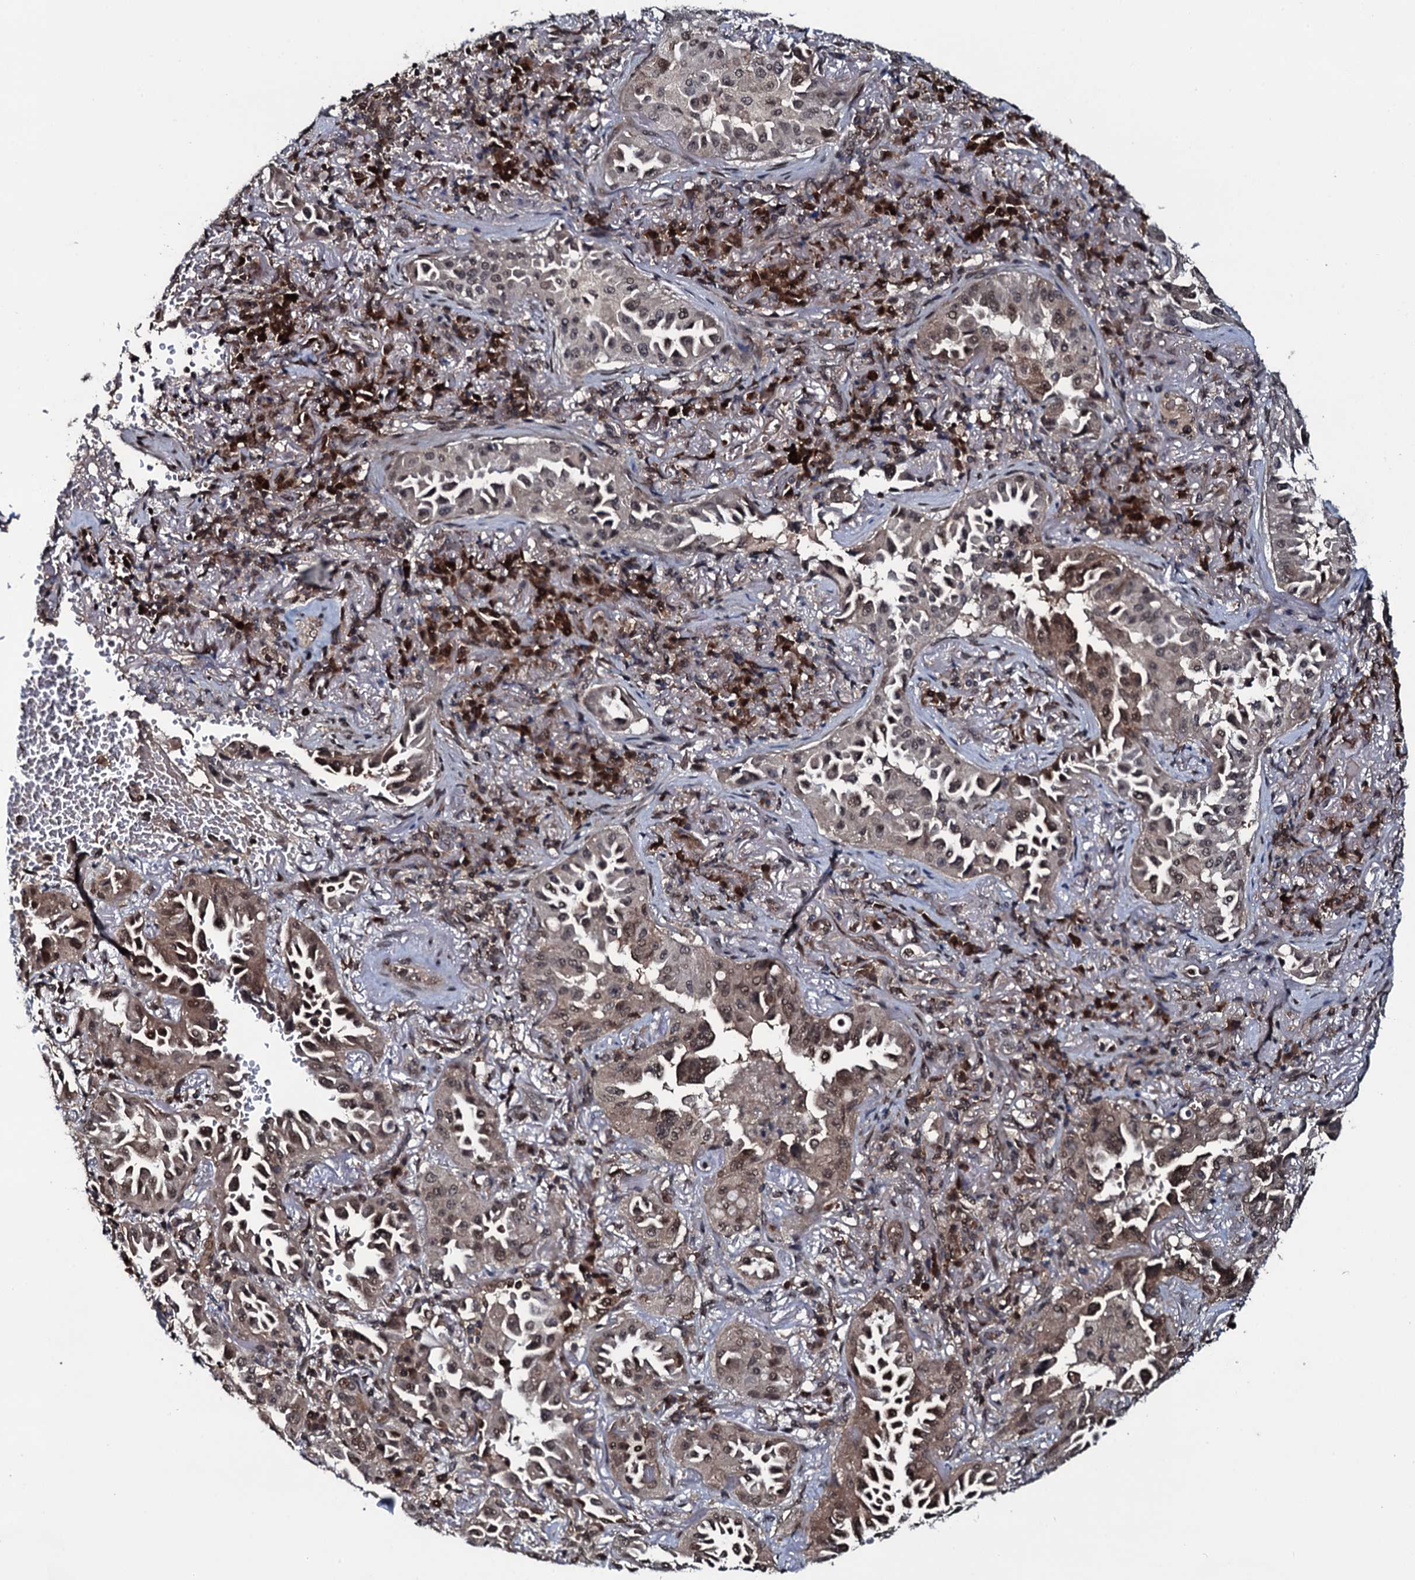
{"staining": {"intensity": "moderate", "quantity": ">75%", "location": "cytoplasmic/membranous,nuclear"}, "tissue": "lung cancer", "cell_type": "Tumor cells", "image_type": "cancer", "snomed": [{"axis": "morphology", "description": "Adenocarcinoma, NOS"}, {"axis": "topography", "description": "Lung"}], "caption": "IHC (DAB) staining of human lung adenocarcinoma reveals moderate cytoplasmic/membranous and nuclear protein positivity in about >75% of tumor cells. IHC stains the protein in brown and the nuclei are stained blue.", "gene": "HDDC3", "patient": {"sex": "female", "age": 69}}